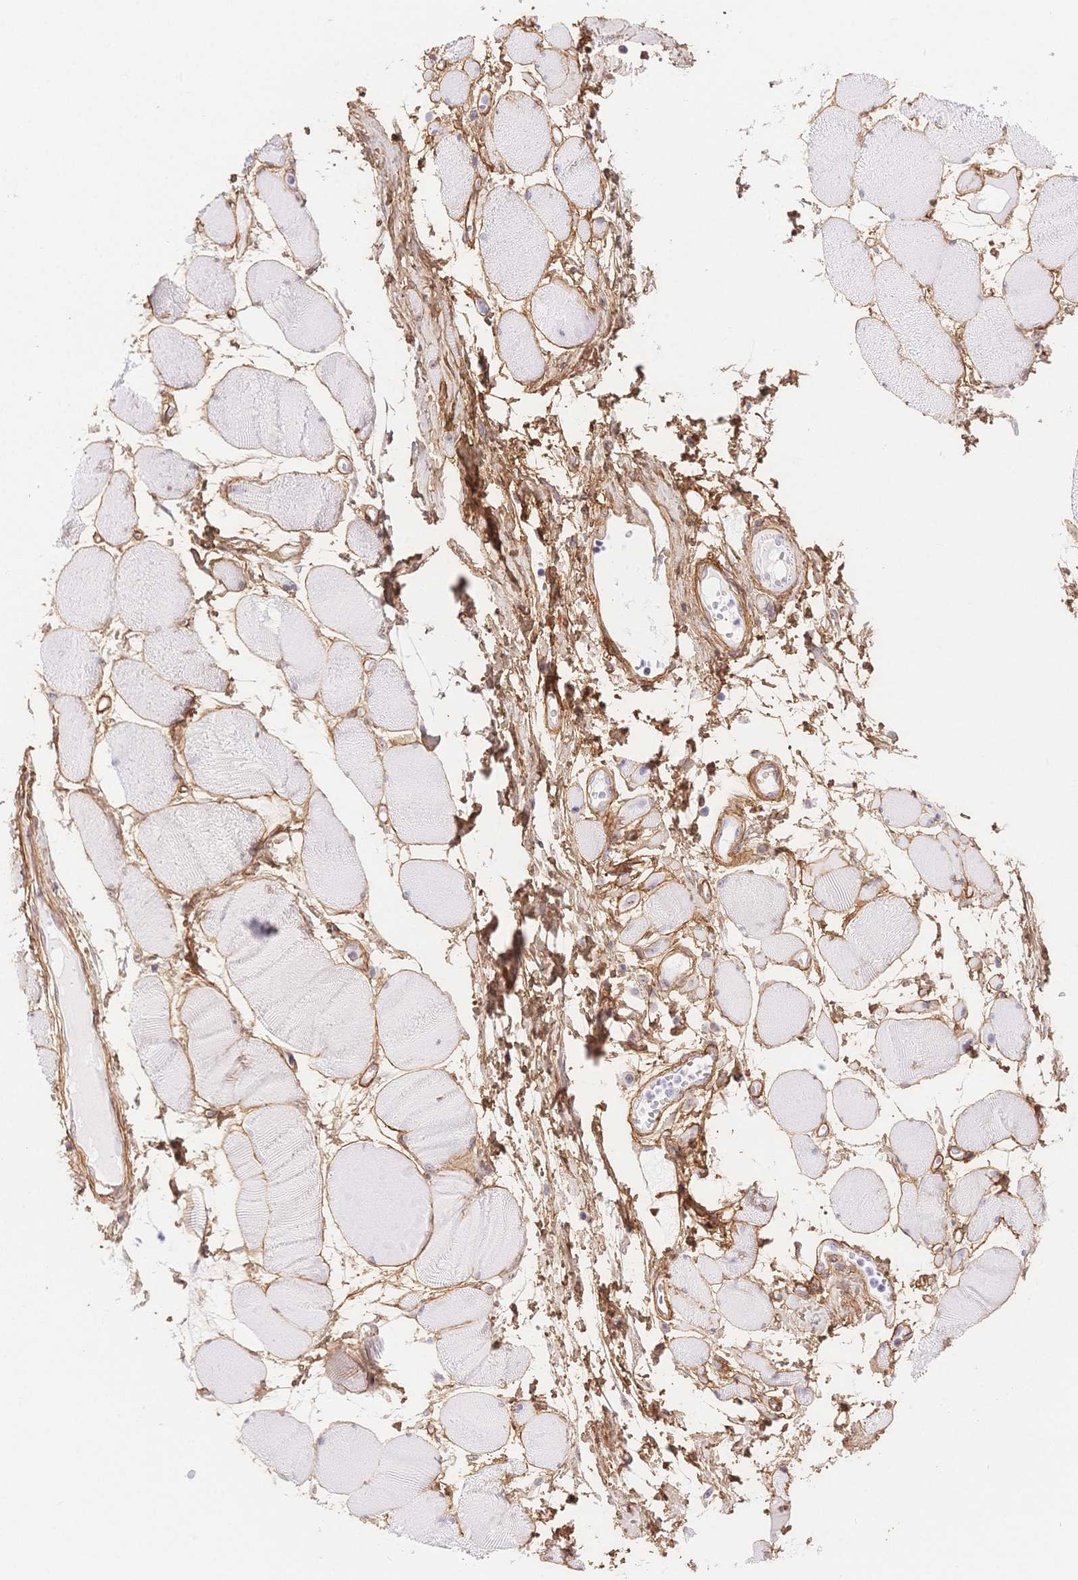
{"staining": {"intensity": "moderate", "quantity": "<25%", "location": "cytoplasmic/membranous"}, "tissue": "skeletal muscle", "cell_type": "Myocytes", "image_type": "normal", "snomed": [{"axis": "morphology", "description": "Normal tissue, NOS"}, {"axis": "topography", "description": "Skeletal muscle"}], "caption": "About <25% of myocytes in benign human skeletal muscle demonstrate moderate cytoplasmic/membranous protein staining as visualized by brown immunohistochemical staining.", "gene": "PDZD2", "patient": {"sex": "female", "age": 75}}